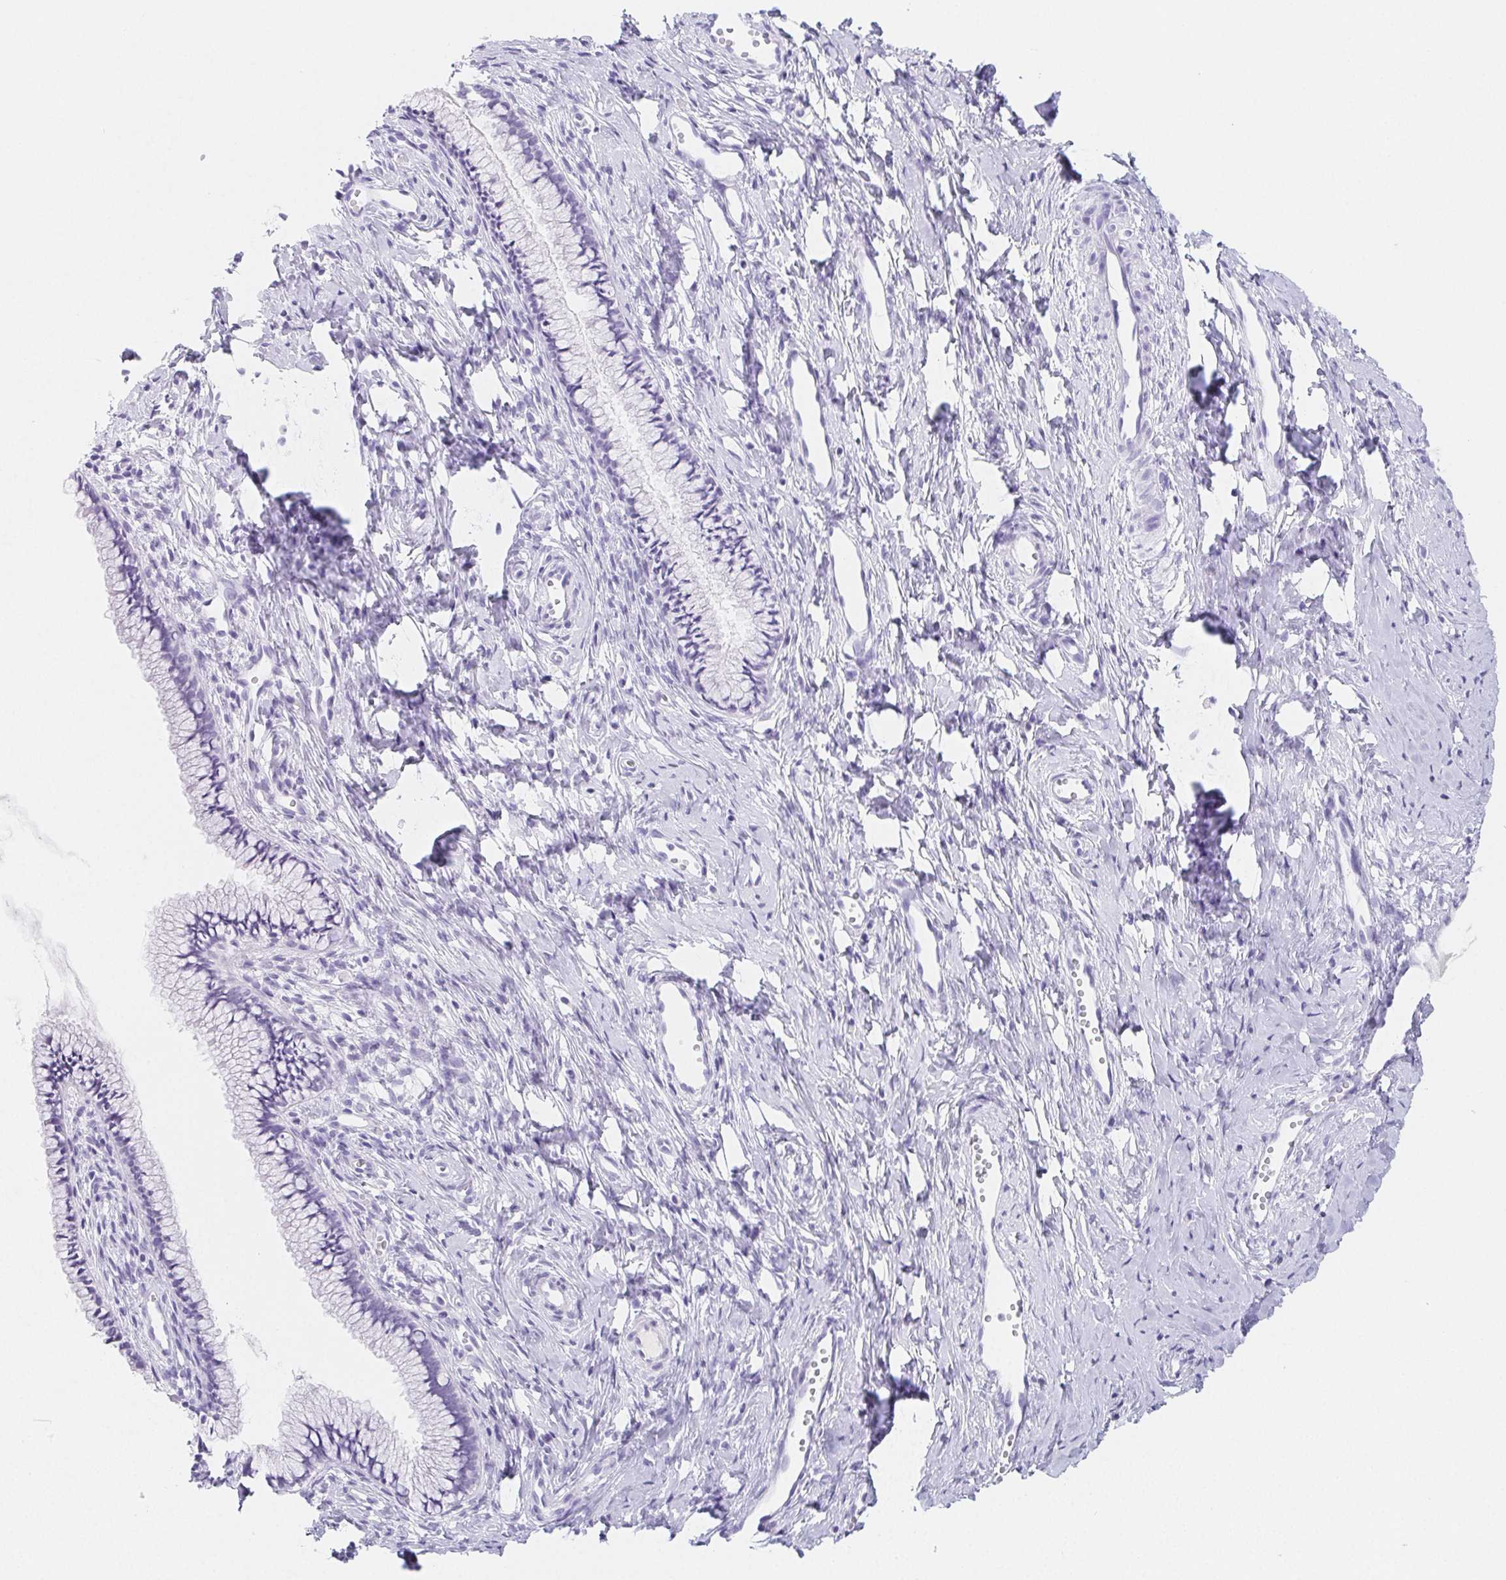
{"staining": {"intensity": "negative", "quantity": "none", "location": "none"}, "tissue": "cervix", "cell_type": "Glandular cells", "image_type": "normal", "snomed": [{"axis": "morphology", "description": "Normal tissue, NOS"}, {"axis": "topography", "description": "Cervix"}], "caption": "Immunohistochemistry (IHC) photomicrograph of benign cervix: human cervix stained with DAB (3,3'-diaminobenzidine) exhibits no significant protein staining in glandular cells. (Stains: DAB (3,3'-diaminobenzidine) immunohistochemistry with hematoxylin counter stain, Microscopy: brightfield microscopy at high magnification).", "gene": "ITIH2", "patient": {"sex": "female", "age": 40}}